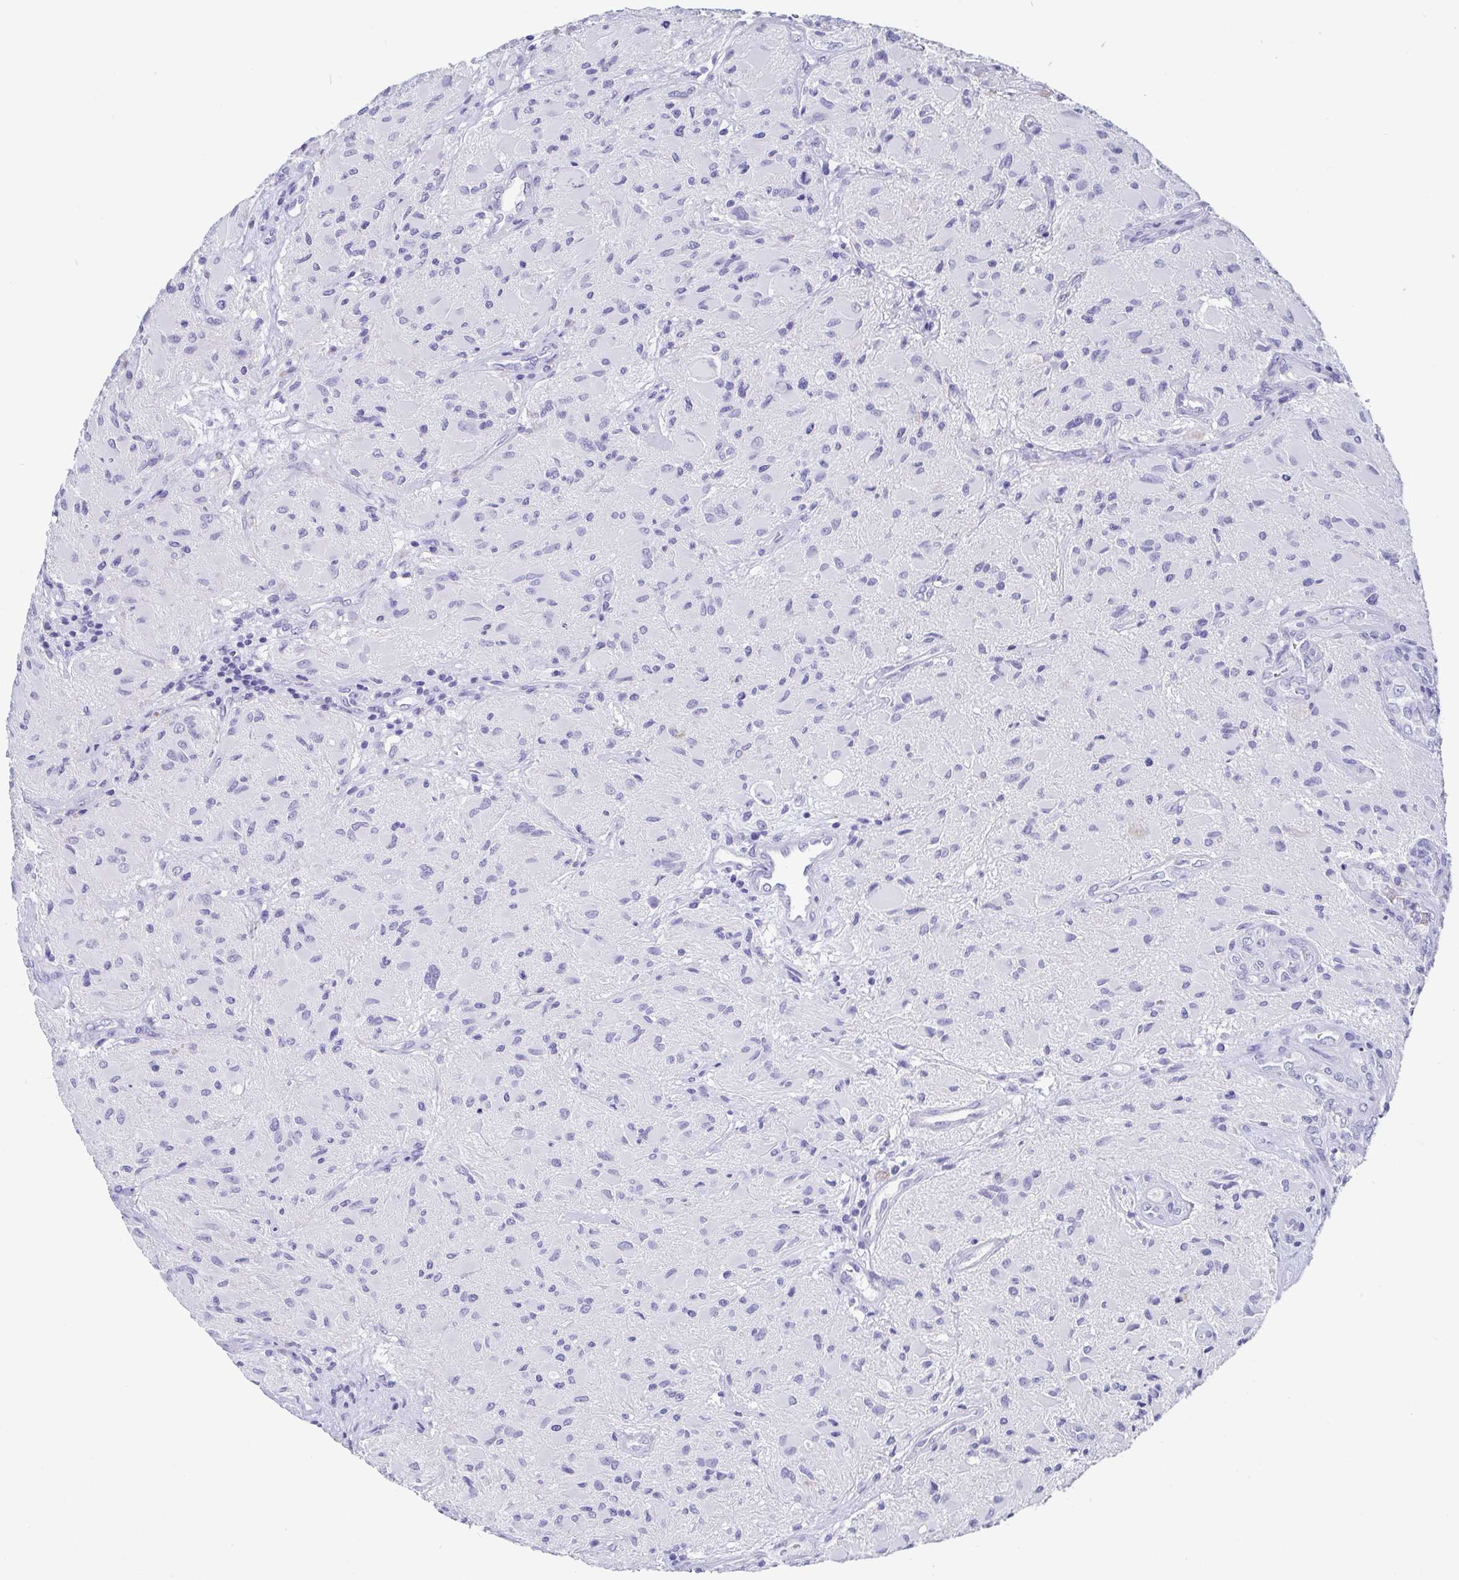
{"staining": {"intensity": "negative", "quantity": "none", "location": "none"}, "tissue": "glioma", "cell_type": "Tumor cells", "image_type": "cancer", "snomed": [{"axis": "morphology", "description": "Glioma, malignant, High grade"}, {"axis": "topography", "description": "Brain"}], "caption": "A high-resolution histopathology image shows immunohistochemistry (IHC) staining of malignant high-grade glioma, which demonstrates no significant staining in tumor cells. (DAB immunohistochemistry with hematoxylin counter stain).", "gene": "SCGN", "patient": {"sex": "female", "age": 65}}